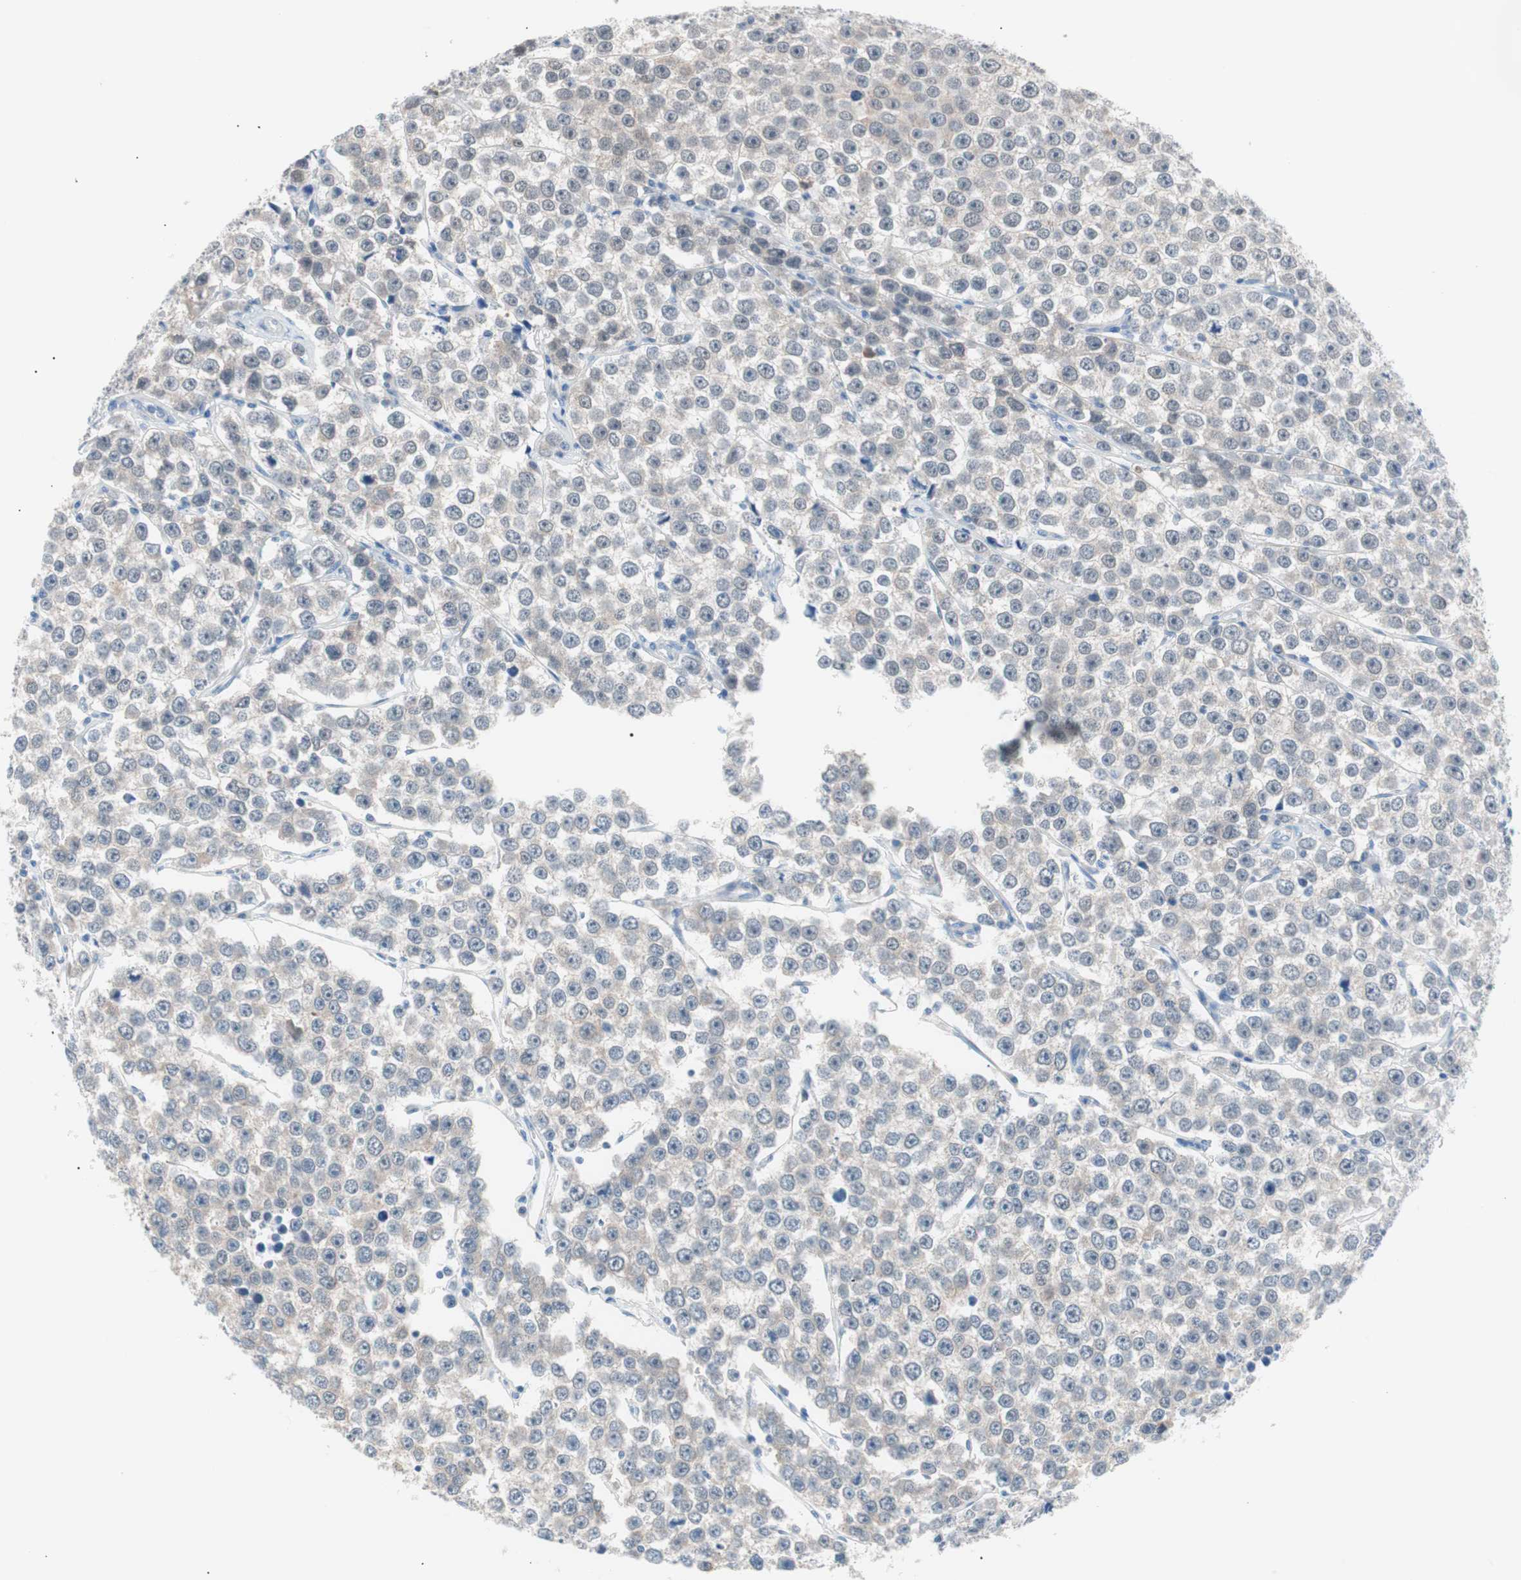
{"staining": {"intensity": "weak", "quantity": "25%-75%", "location": "cytoplasmic/membranous"}, "tissue": "testis cancer", "cell_type": "Tumor cells", "image_type": "cancer", "snomed": [{"axis": "morphology", "description": "Seminoma, NOS"}, {"axis": "morphology", "description": "Carcinoma, Embryonal, NOS"}, {"axis": "topography", "description": "Testis"}], "caption": "Embryonal carcinoma (testis) stained for a protein demonstrates weak cytoplasmic/membranous positivity in tumor cells. Using DAB (brown) and hematoxylin (blue) stains, captured at high magnification using brightfield microscopy.", "gene": "VIL1", "patient": {"sex": "male", "age": 52}}